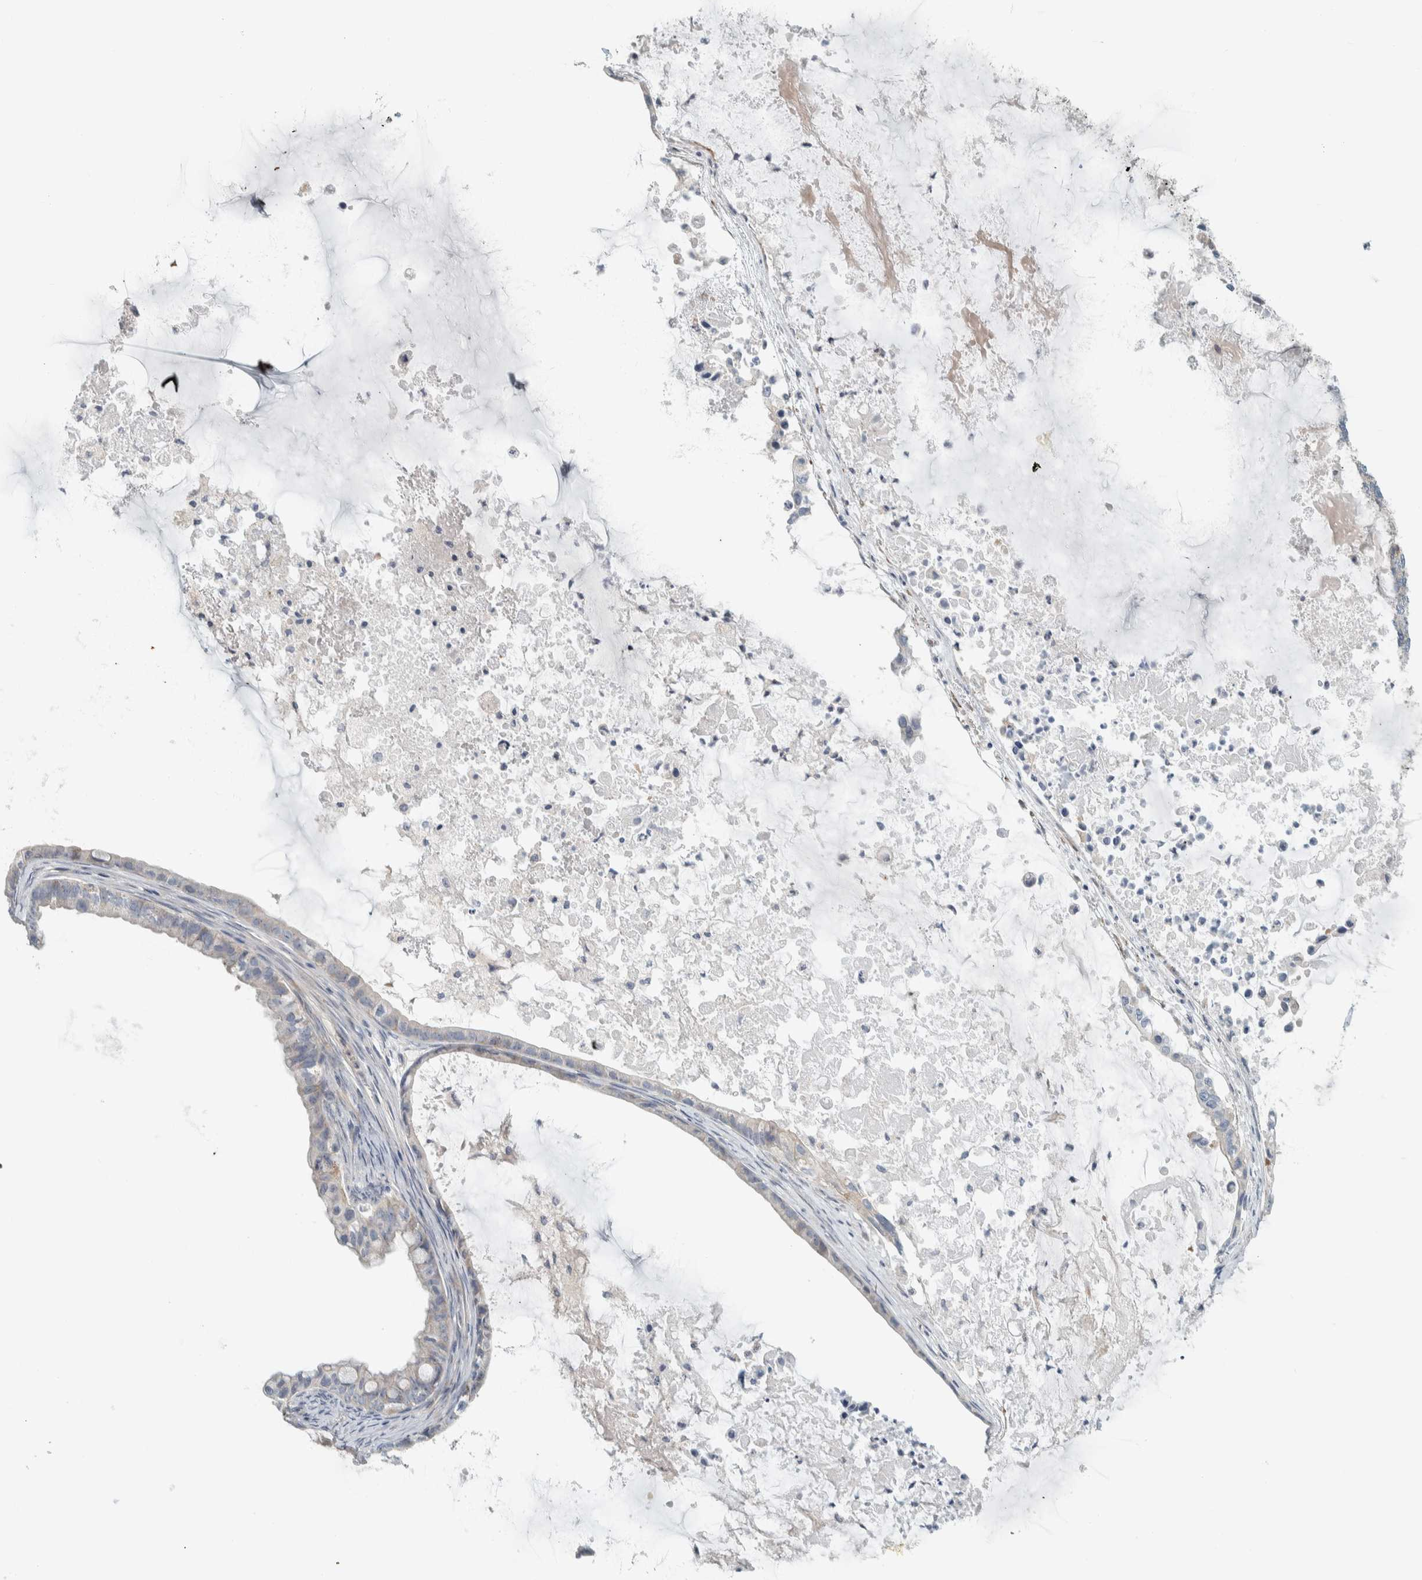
{"staining": {"intensity": "negative", "quantity": "none", "location": "none"}, "tissue": "ovarian cancer", "cell_type": "Tumor cells", "image_type": "cancer", "snomed": [{"axis": "morphology", "description": "Cystadenocarcinoma, mucinous, NOS"}, {"axis": "topography", "description": "Ovary"}], "caption": "High magnification brightfield microscopy of ovarian mucinous cystadenocarcinoma stained with DAB (brown) and counterstained with hematoxylin (blue): tumor cells show no significant positivity.", "gene": "HGS", "patient": {"sex": "female", "age": 80}}